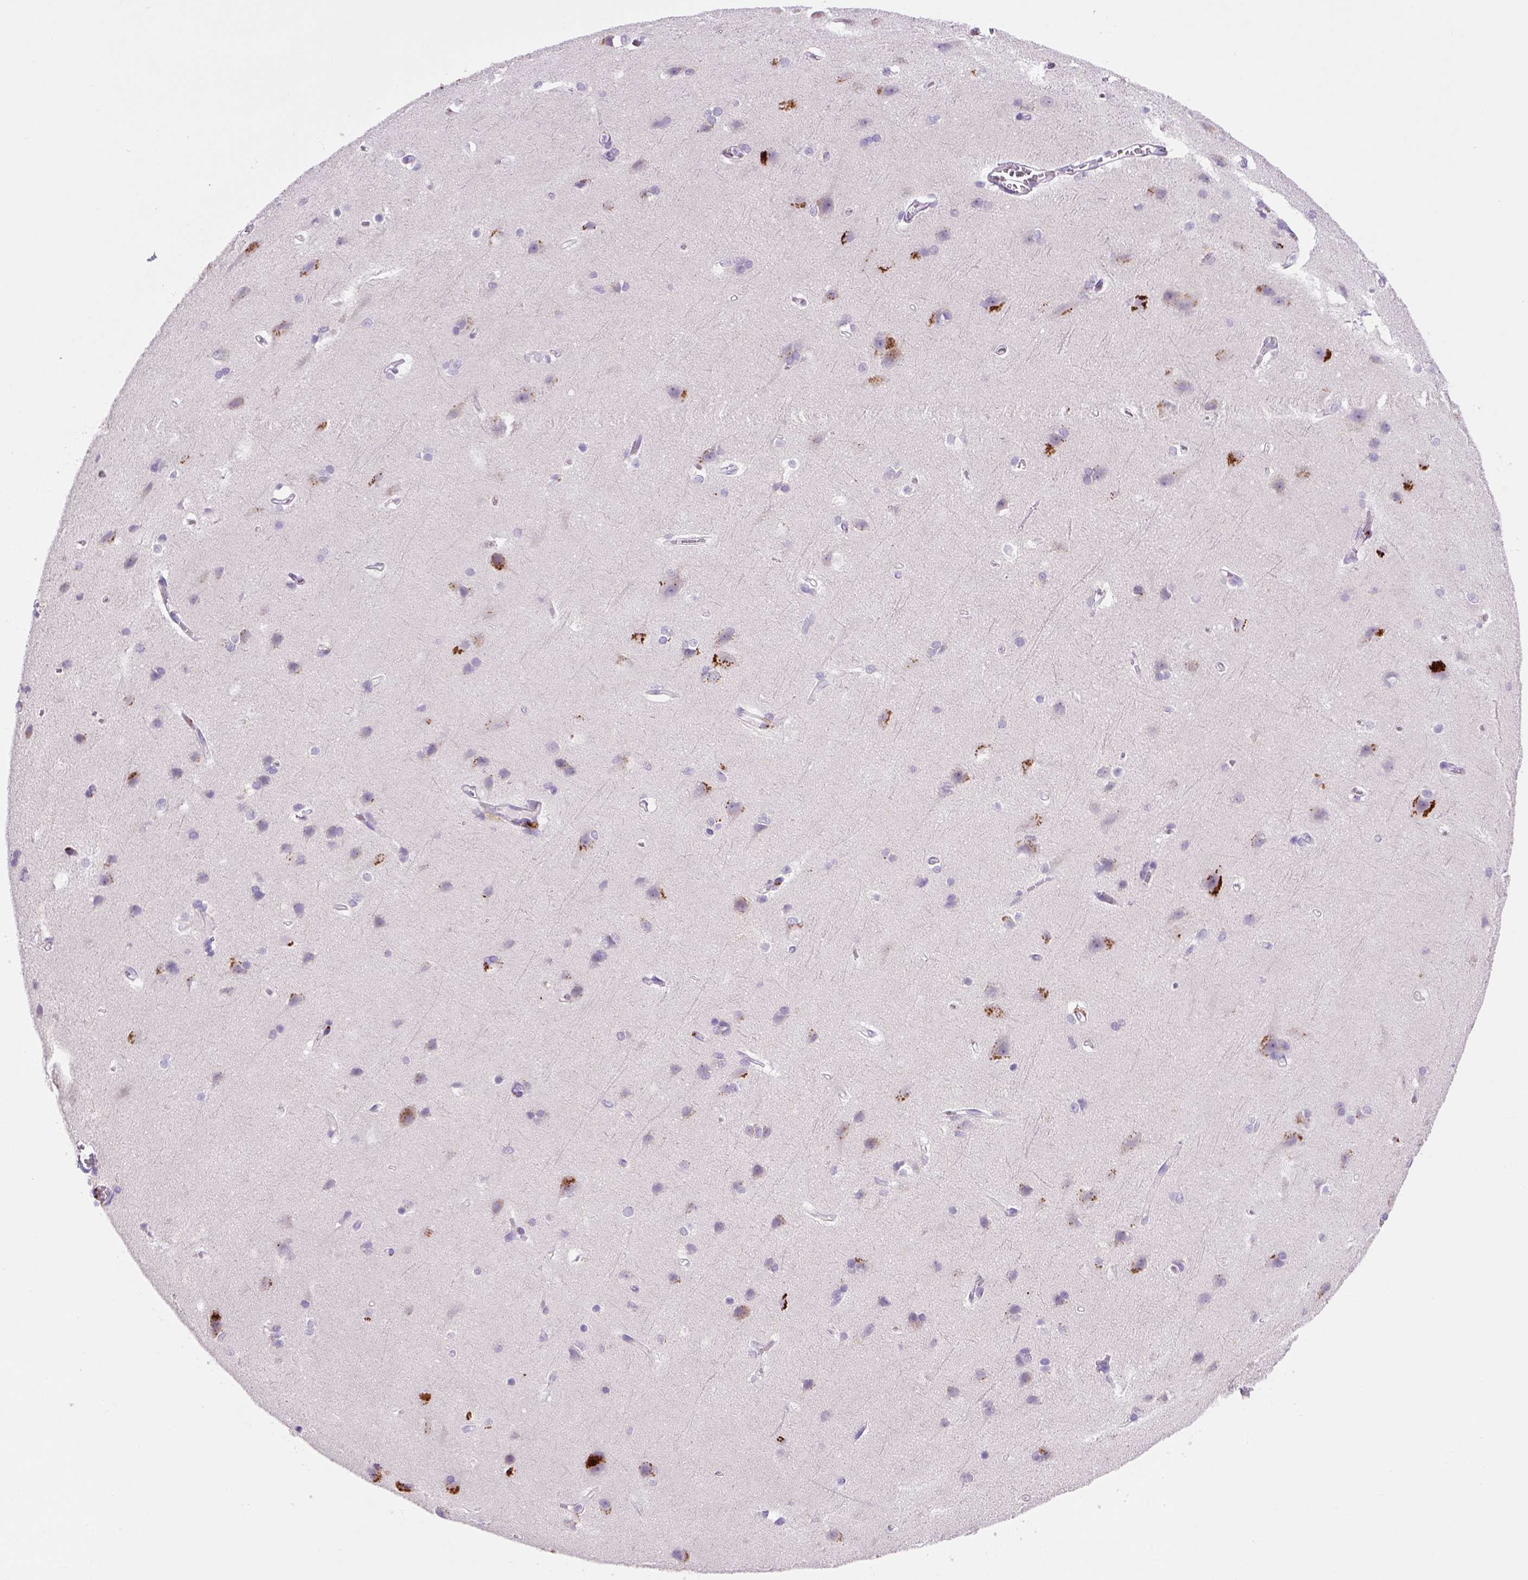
{"staining": {"intensity": "negative", "quantity": "none", "location": "none"}, "tissue": "cerebral cortex", "cell_type": "Endothelial cells", "image_type": "normal", "snomed": [{"axis": "morphology", "description": "Normal tissue, NOS"}, {"axis": "topography", "description": "Cerebral cortex"}], "caption": "Immunohistochemistry (IHC) histopathology image of benign cerebral cortex: human cerebral cortex stained with DAB (3,3'-diaminobenzidine) shows no significant protein staining in endothelial cells. The staining was performed using DAB (3,3'-diaminobenzidine) to visualize the protein expression in brown, while the nuclei were stained in blue with hematoxylin (Magnification: 20x).", "gene": "CD3E", "patient": {"sex": "male", "age": 37}}